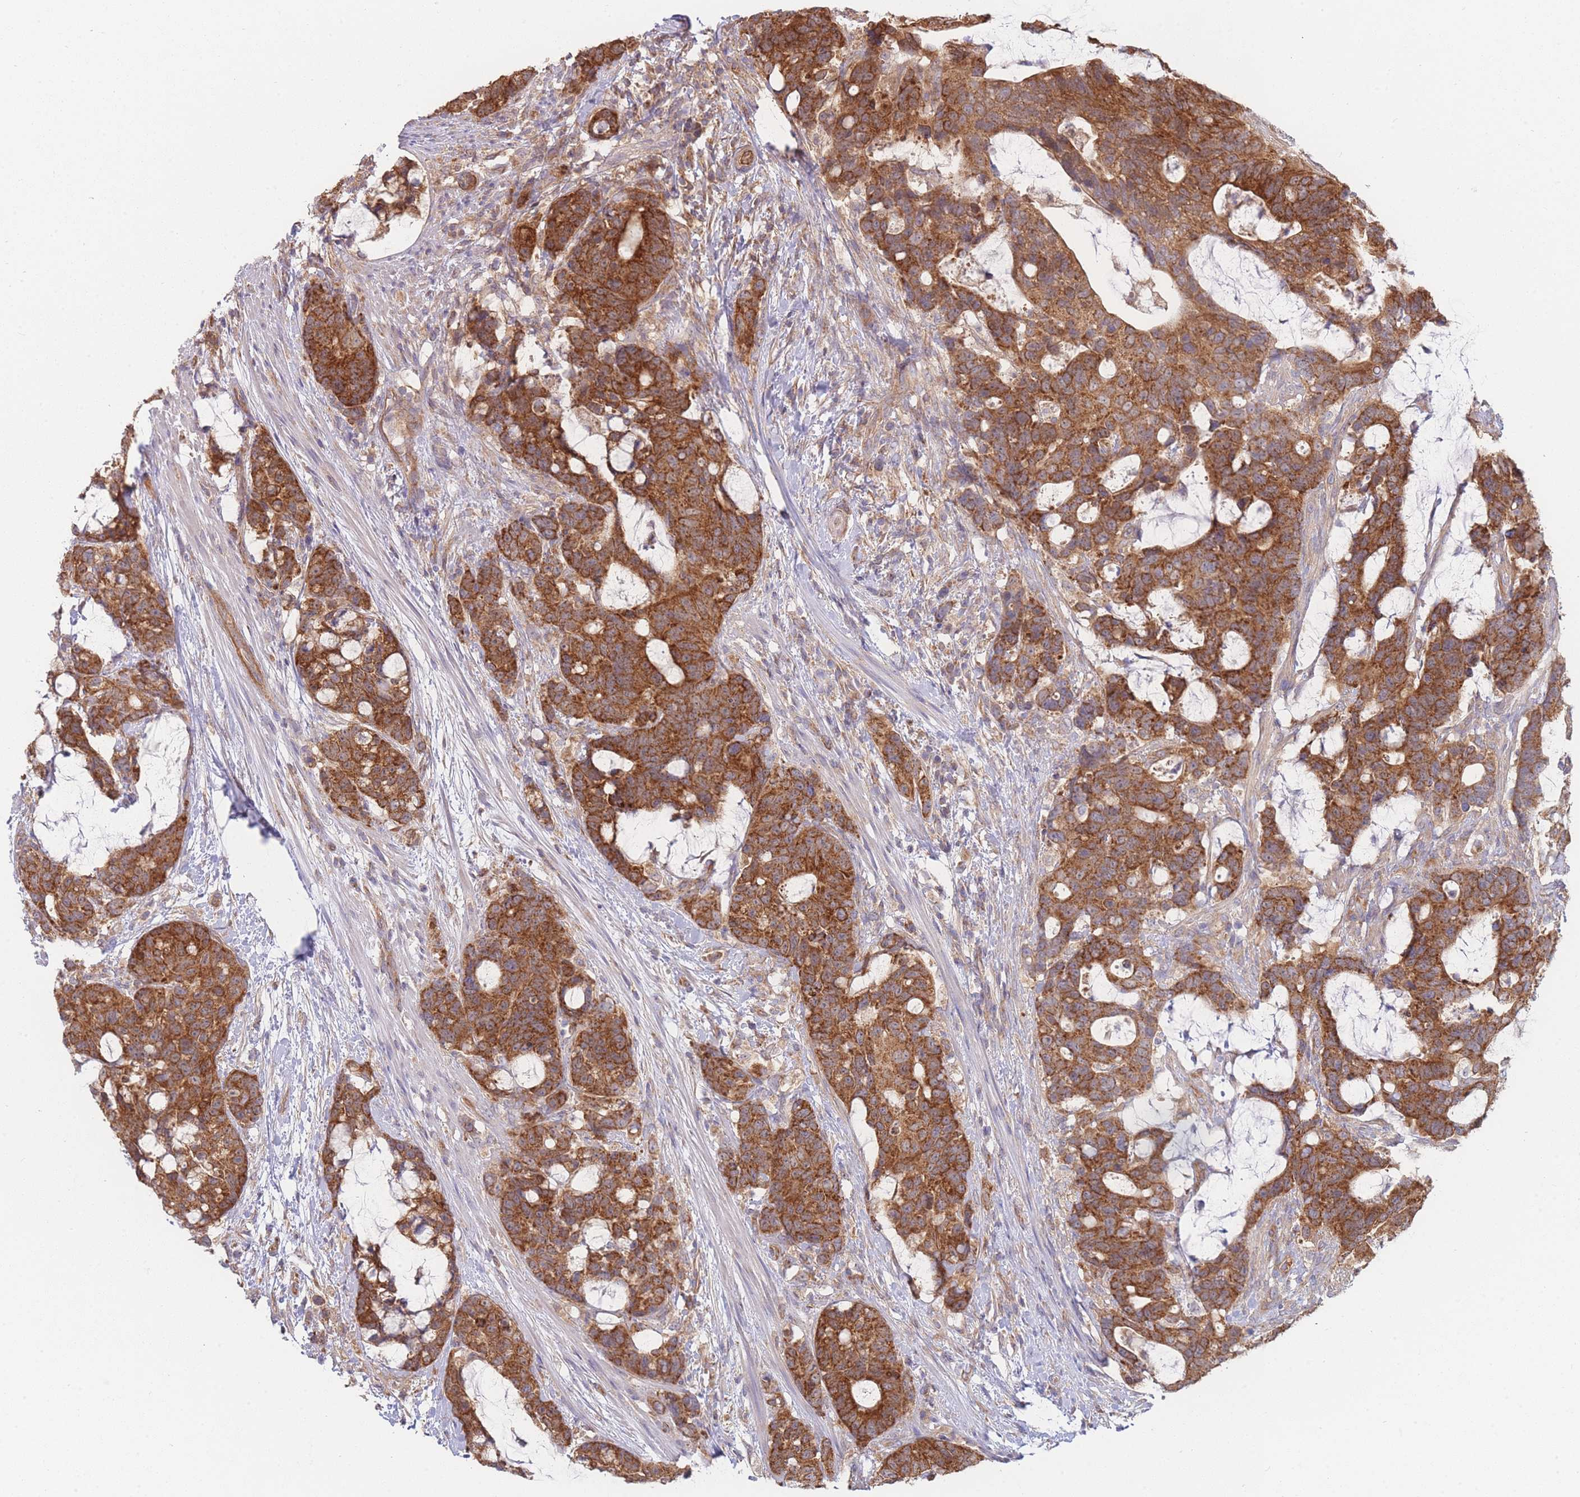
{"staining": {"intensity": "strong", "quantity": ">75%", "location": "cytoplasmic/membranous"}, "tissue": "colorectal cancer", "cell_type": "Tumor cells", "image_type": "cancer", "snomed": [{"axis": "morphology", "description": "Adenocarcinoma, NOS"}, {"axis": "topography", "description": "Colon"}], "caption": "A photomicrograph of colorectal adenocarcinoma stained for a protein demonstrates strong cytoplasmic/membranous brown staining in tumor cells.", "gene": "MRPS18B", "patient": {"sex": "female", "age": 82}}